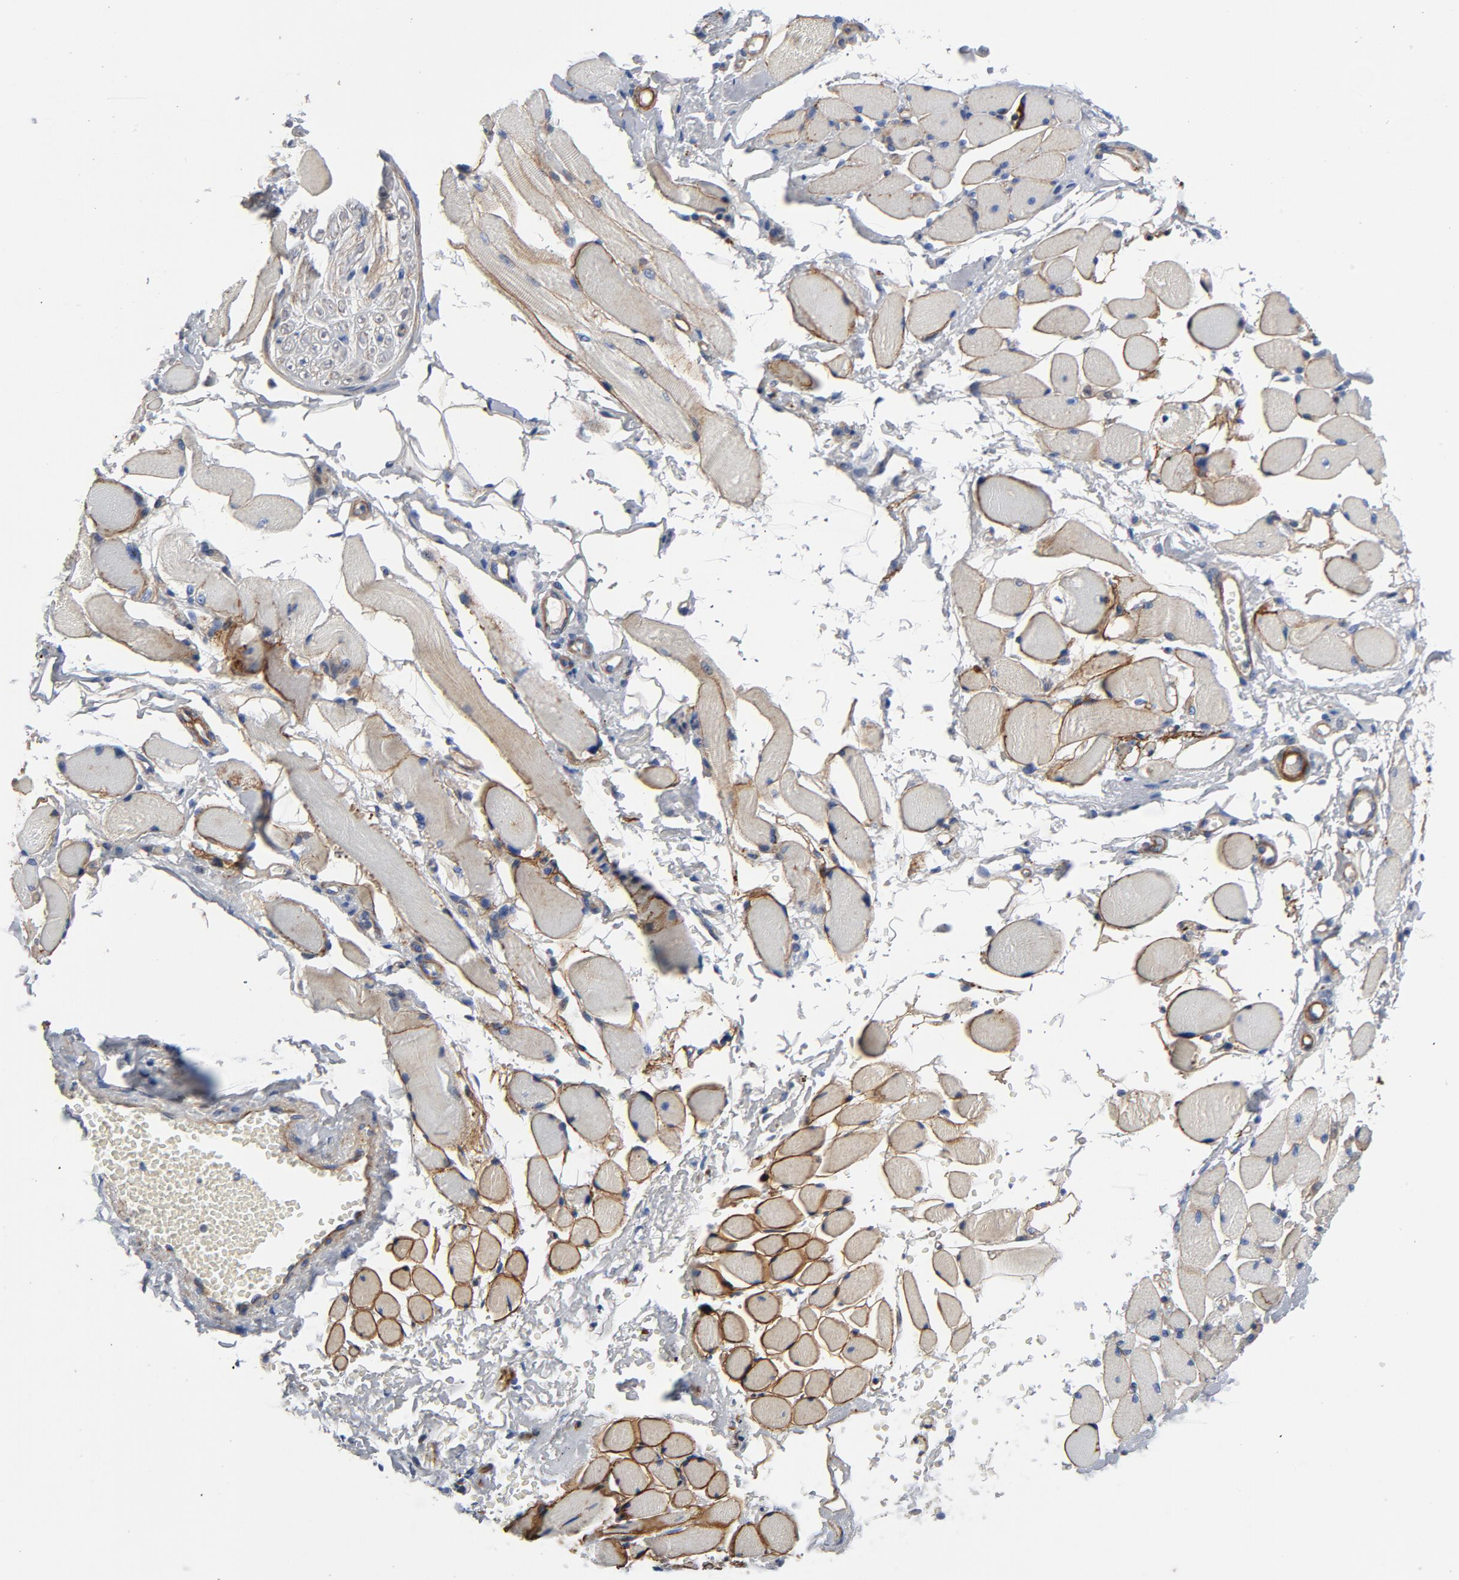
{"staining": {"intensity": "weak", "quantity": "<25%", "location": "cytoplasmic/membranous"}, "tissue": "adipose tissue", "cell_type": "Adipocytes", "image_type": "normal", "snomed": [{"axis": "morphology", "description": "Normal tissue, NOS"}, {"axis": "morphology", "description": "Squamous cell carcinoma, NOS"}, {"axis": "topography", "description": "Skeletal muscle"}, {"axis": "topography", "description": "Soft tissue"}, {"axis": "topography", "description": "Oral tissue"}], "caption": "High power microscopy image of an immunohistochemistry (IHC) image of benign adipose tissue, revealing no significant staining in adipocytes. The staining was performed using DAB to visualize the protein expression in brown, while the nuclei were stained in blue with hematoxylin (Magnification: 20x).", "gene": "LAMC1", "patient": {"sex": "male", "age": 54}}